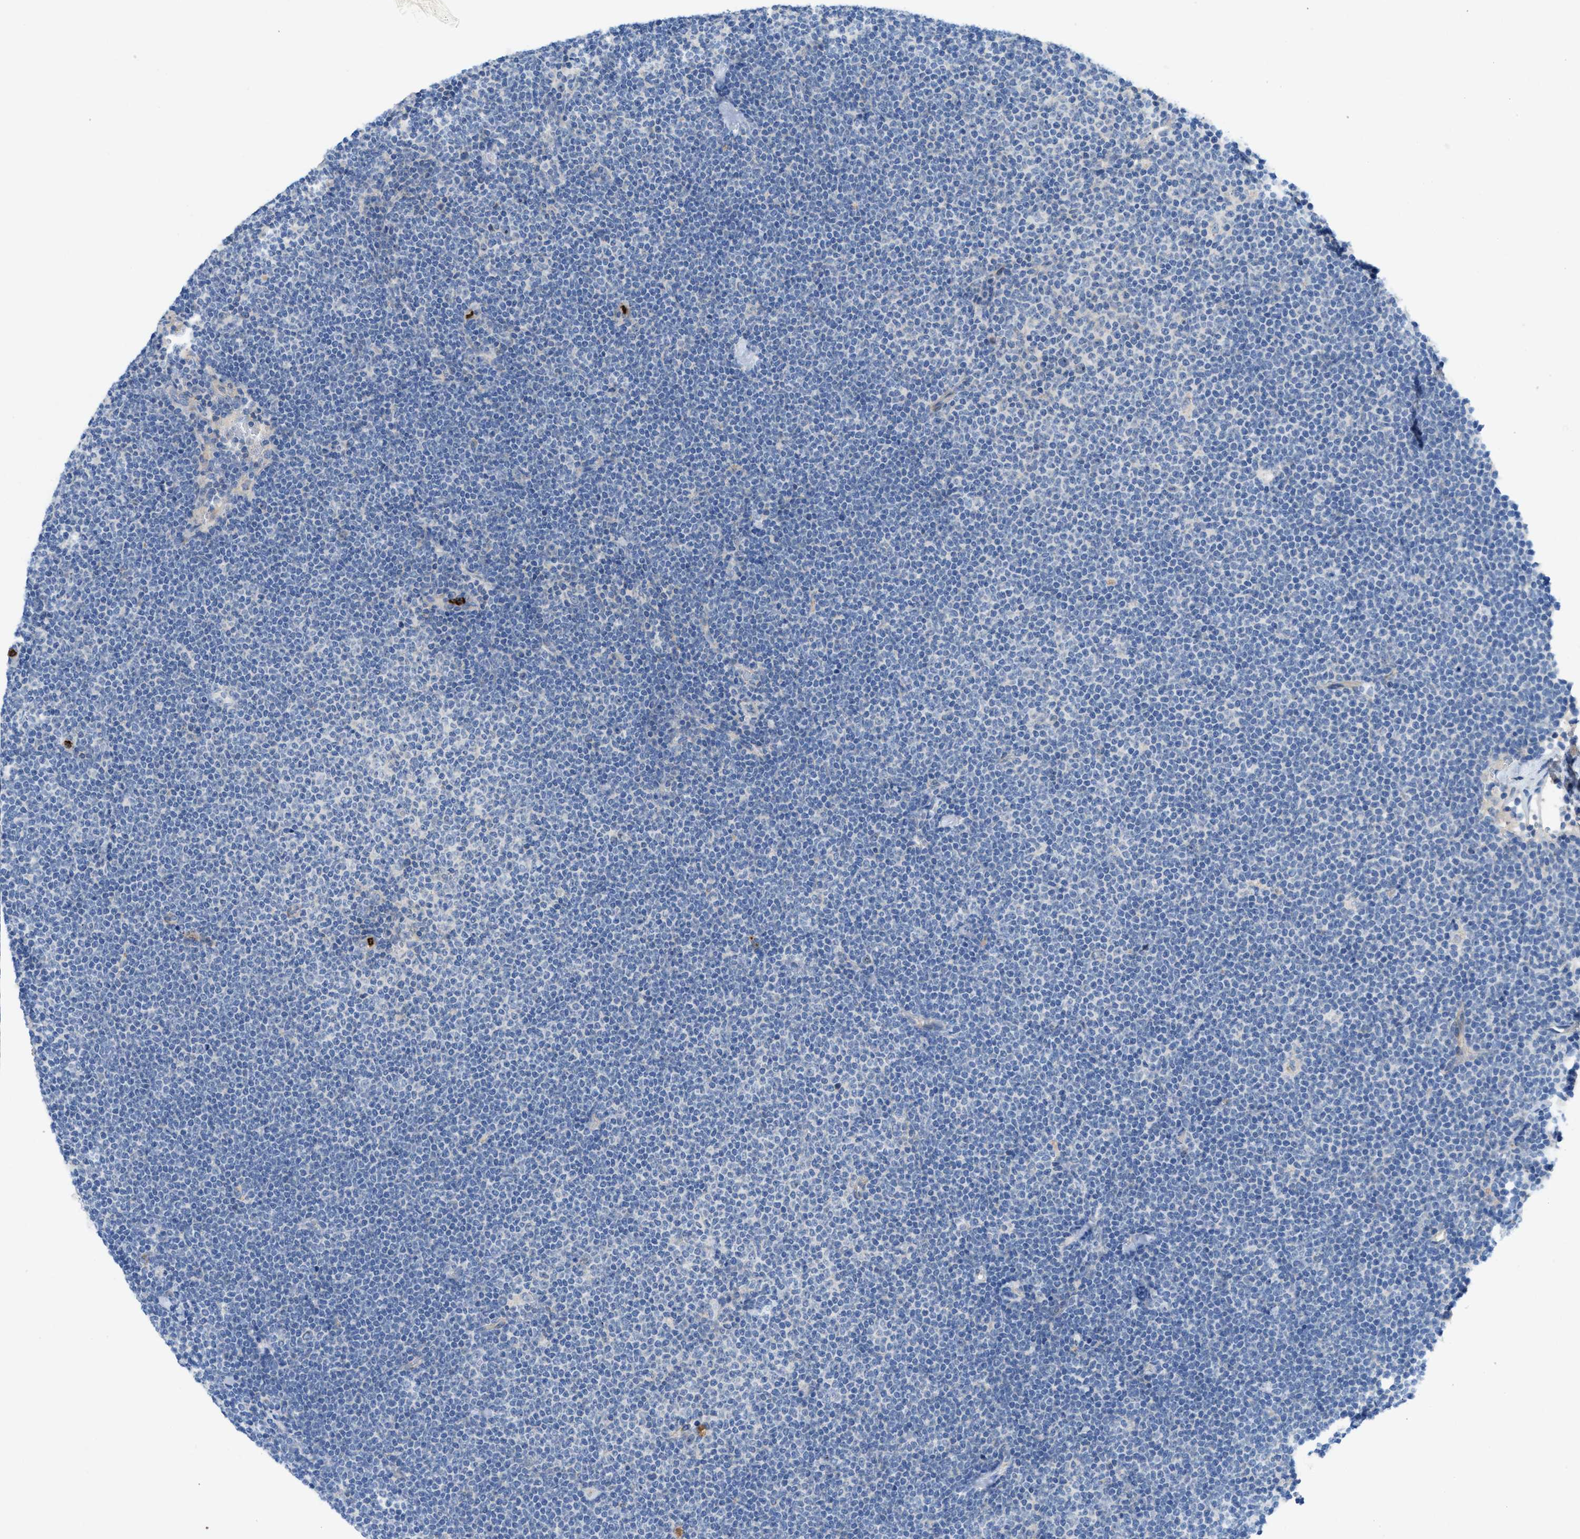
{"staining": {"intensity": "negative", "quantity": "none", "location": "none"}, "tissue": "lymphoma", "cell_type": "Tumor cells", "image_type": "cancer", "snomed": [{"axis": "morphology", "description": "Malignant lymphoma, non-Hodgkin's type, Low grade"}, {"axis": "topography", "description": "Lymph node"}], "caption": "The photomicrograph demonstrates no staining of tumor cells in lymphoma.", "gene": "CMTM1", "patient": {"sex": "female", "age": 53}}